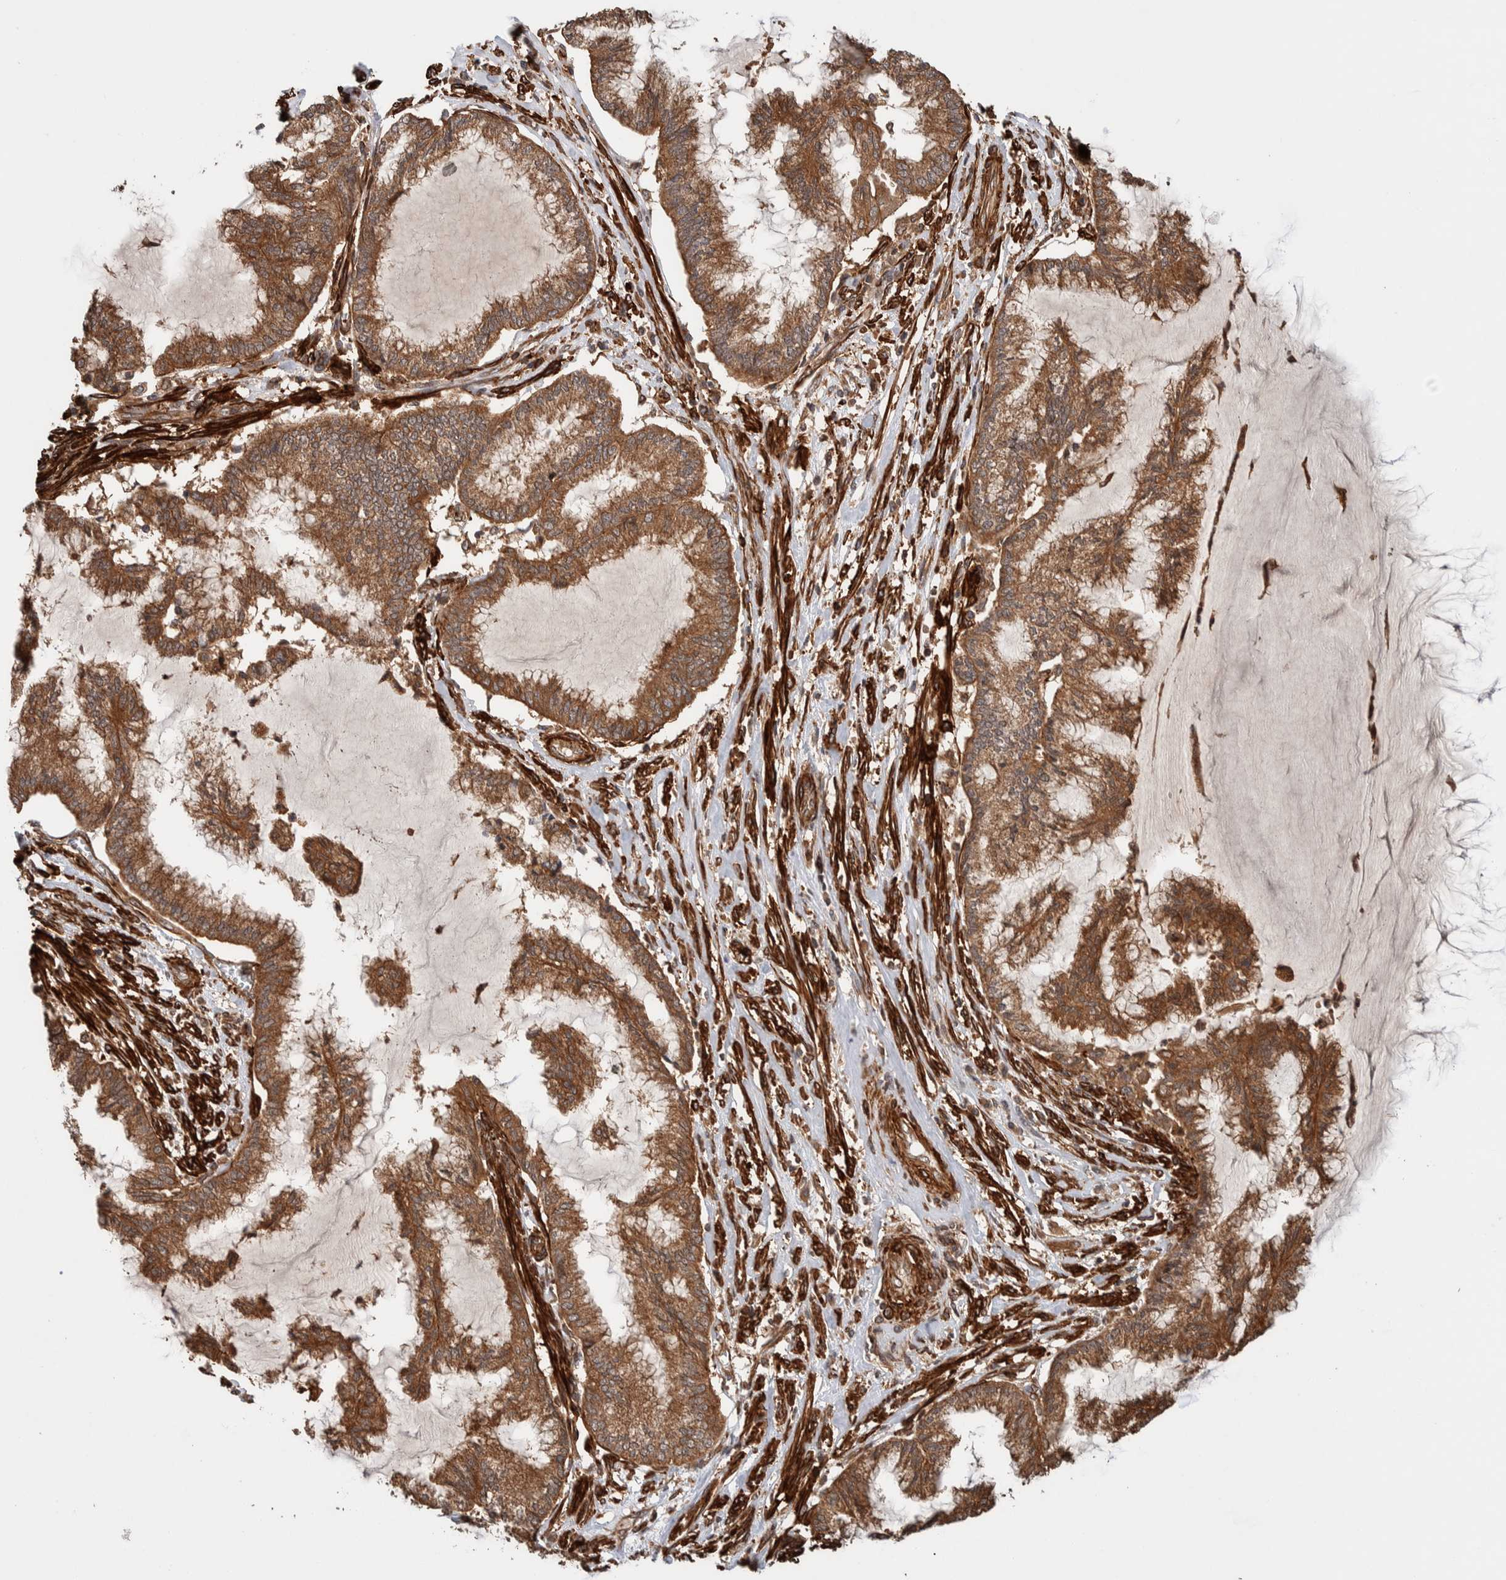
{"staining": {"intensity": "moderate", "quantity": ">75%", "location": "cytoplasmic/membranous"}, "tissue": "endometrial cancer", "cell_type": "Tumor cells", "image_type": "cancer", "snomed": [{"axis": "morphology", "description": "Adenocarcinoma, NOS"}, {"axis": "topography", "description": "Endometrium"}], "caption": "Adenocarcinoma (endometrial) tissue exhibits moderate cytoplasmic/membranous staining in about >75% of tumor cells", "gene": "SYNRG", "patient": {"sex": "female", "age": 86}}